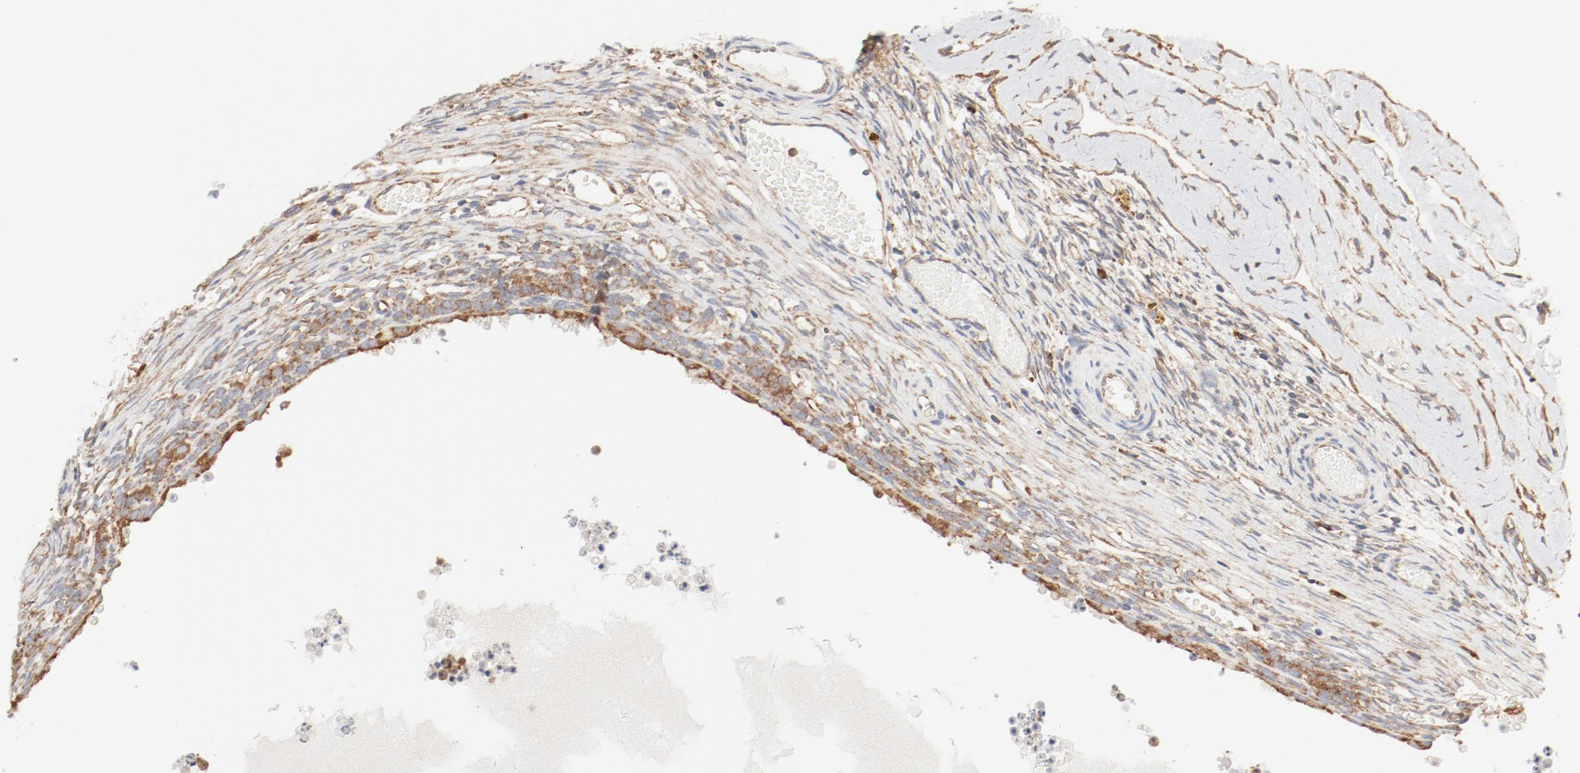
{"staining": {"intensity": "moderate", "quantity": ">75%", "location": "cytoplasmic/membranous"}, "tissue": "ovary", "cell_type": "Ovarian stroma cells", "image_type": "normal", "snomed": [{"axis": "morphology", "description": "Normal tissue, NOS"}, {"axis": "topography", "description": "Ovary"}], "caption": "High-magnification brightfield microscopy of normal ovary stained with DAB (brown) and counterstained with hematoxylin (blue). ovarian stroma cells exhibit moderate cytoplasmic/membranous positivity is appreciated in about>75% of cells. (DAB IHC with brightfield microscopy, high magnification).", "gene": "RPS6", "patient": {"sex": "female", "age": 35}}